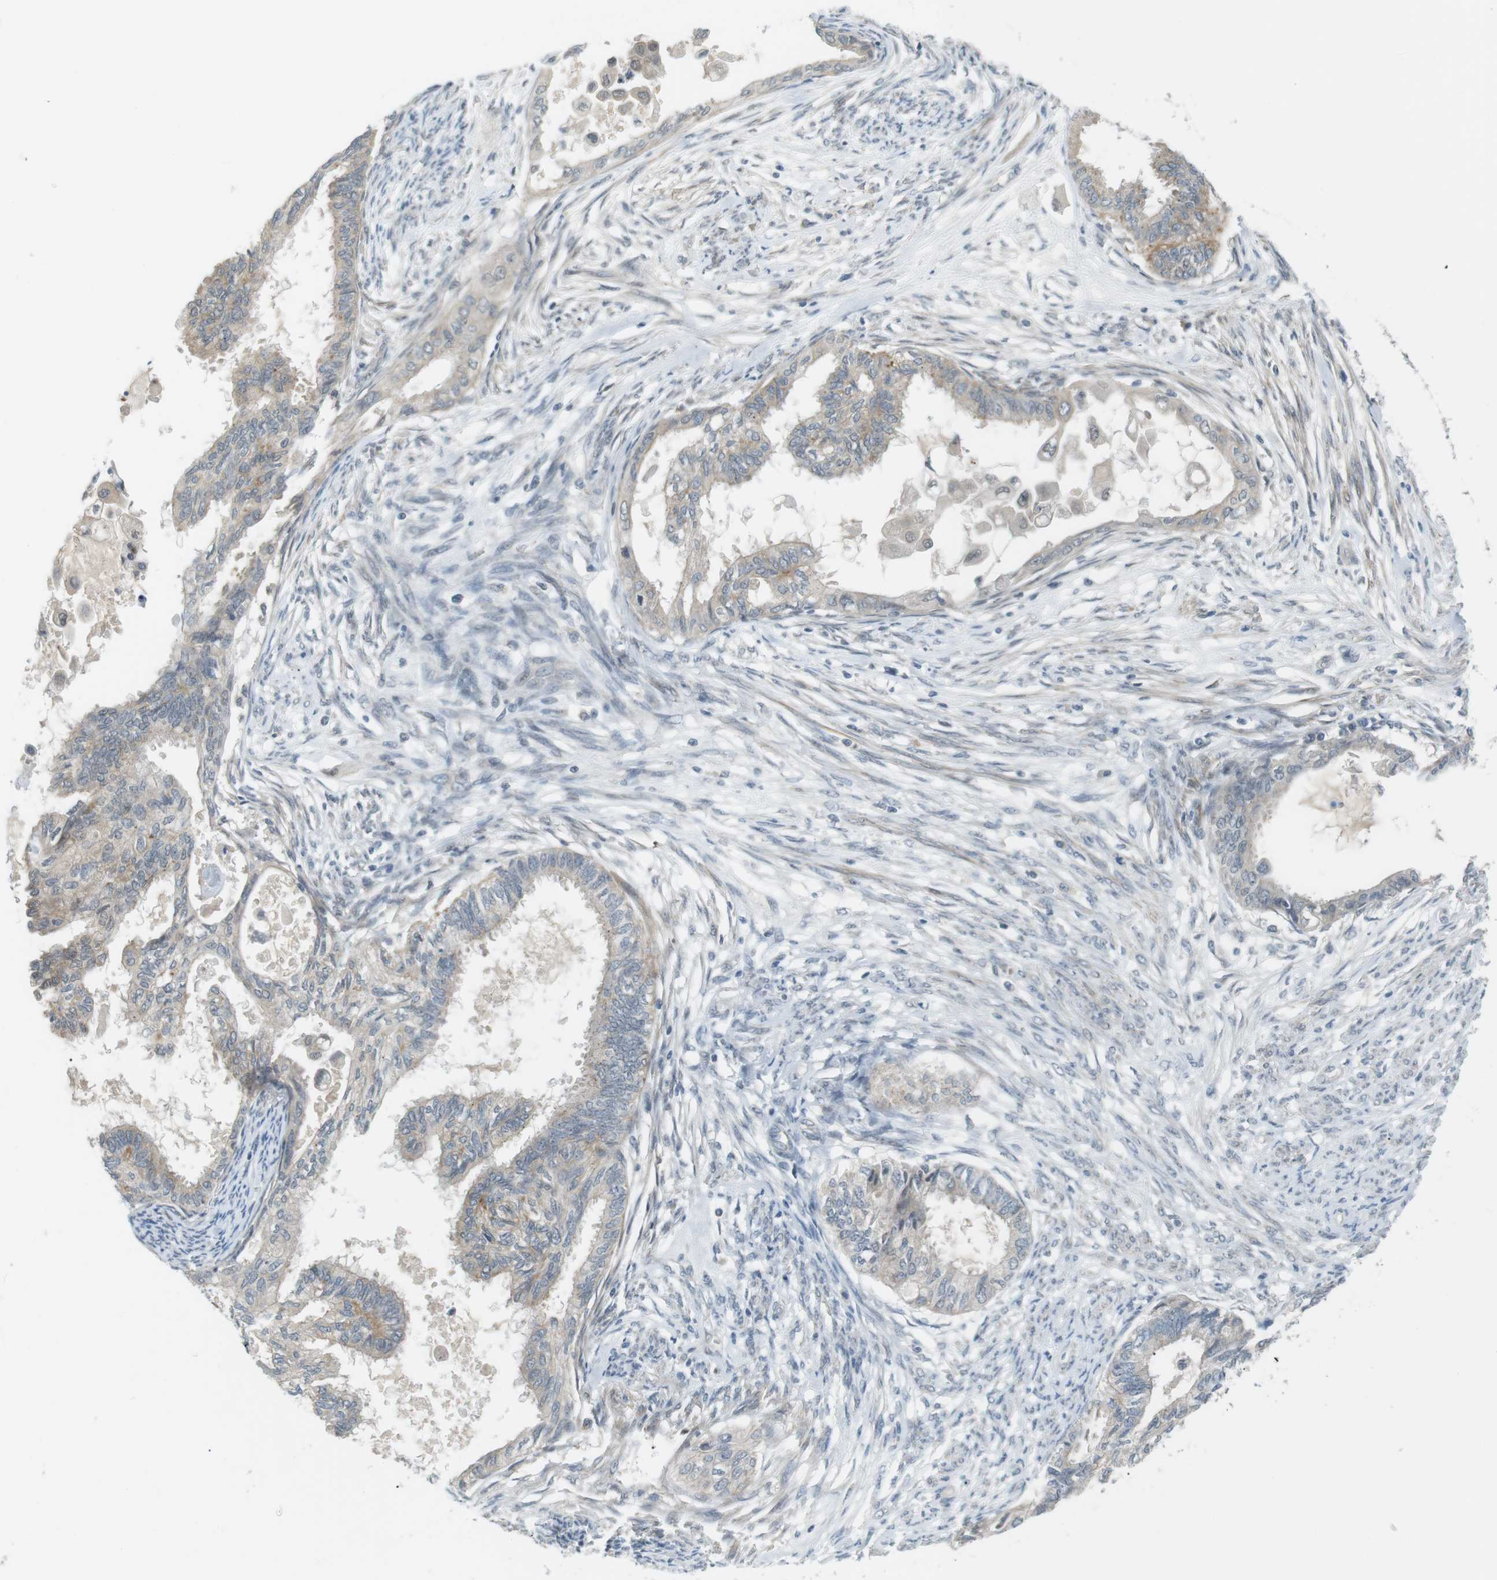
{"staining": {"intensity": "weak", "quantity": "<25%", "location": "cytoplasmic/membranous"}, "tissue": "cervical cancer", "cell_type": "Tumor cells", "image_type": "cancer", "snomed": [{"axis": "morphology", "description": "Normal tissue, NOS"}, {"axis": "morphology", "description": "Adenocarcinoma, NOS"}, {"axis": "topography", "description": "Cervix"}, {"axis": "topography", "description": "Endometrium"}], "caption": "Cervical adenocarcinoma was stained to show a protein in brown. There is no significant staining in tumor cells.", "gene": "RTN3", "patient": {"sex": "female", "age": 86}}